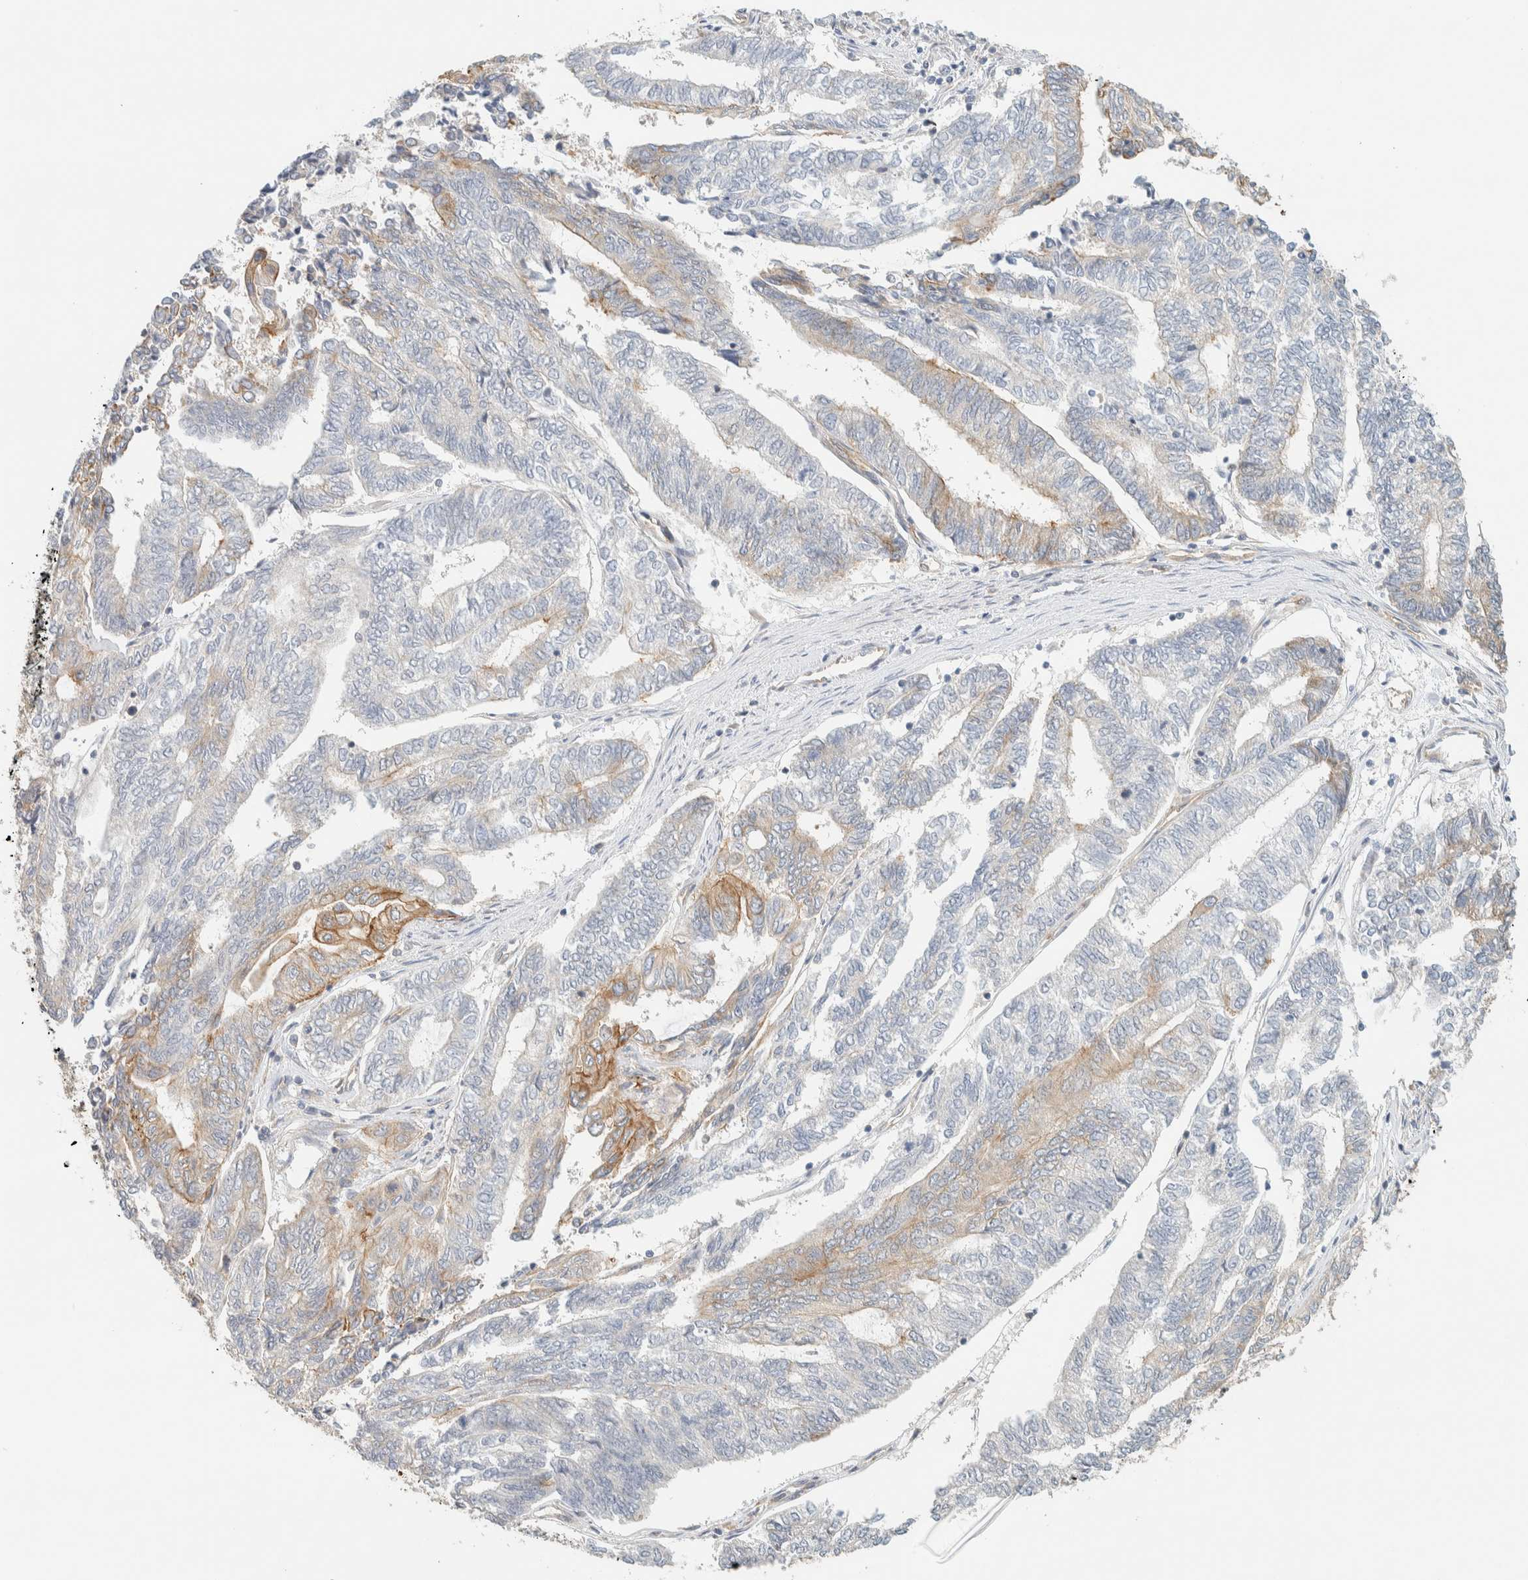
{"staining": {"intensity": "moderate", "quantity": "<25%", "location": "cytoplasmic/membranous"}, "tissue": "endometrial cancer", "cell_type": "Tumor cells", "image_type": "cancer", "snomed": [{"axis": "morphology", "description": "Adenocarcinoma, NOS"}, {"axis": "topography", "description": "Uterus"}, {"axis": "topography", "description": "Endometrium"}], "caption": "DAB immunohistochemical staining of adenocarcinoma (endometrial) shows moderate cytoplasmic/membranous protein positivity in about <25% of tumor cells.", "gene": "LIMA1", "patient": {"sex": "female", "age": 70}}